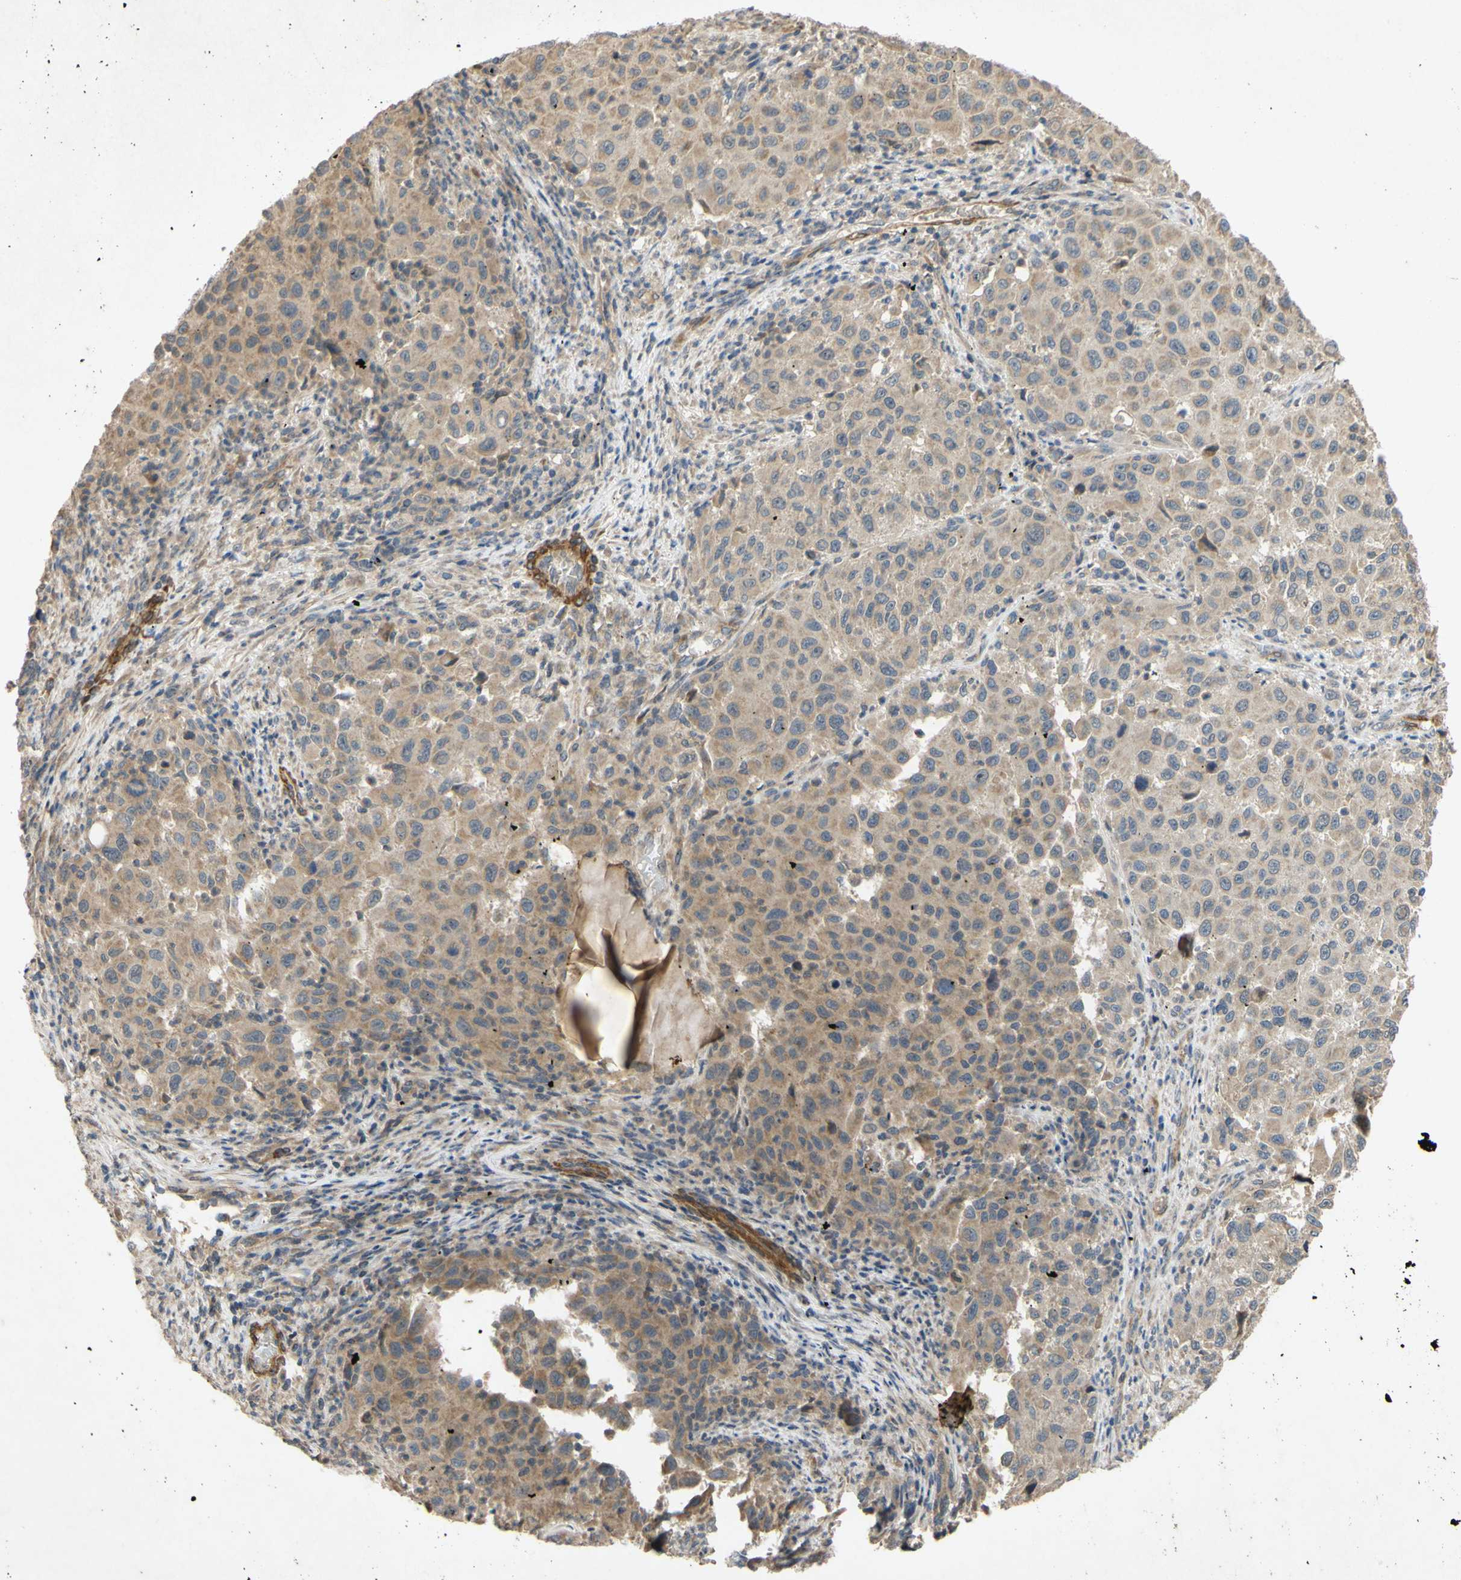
{"staining": {"intensity": "moderate", "quantity": ">75%", "location": "cytoplasmic/membranous"}, "tissue": "melanoma", "cell_type": "Tumor cells", "image_type": "cancer", "snomed": [{"axis": "morphology", "description": "Malignant melanoma, Metastatic site"}, {"axis": "topography", "description": "Lymph node"}], "caption": "Protein expression by immunohistochemistry (IHC) reveals moderate cytoplasmic/membranous positivity in approximately >75% of tumor cells in malignant melanoma (metastatic site). The staining was performed using DAB (3,3'-diaminobenzidine) to visualize the protein expression in brown, while the nuclei were stained in blue with hematoxylin (Magnification: 20x).", "gene": "PARD6A", "patient": {"sex": "male", "age": 61}}